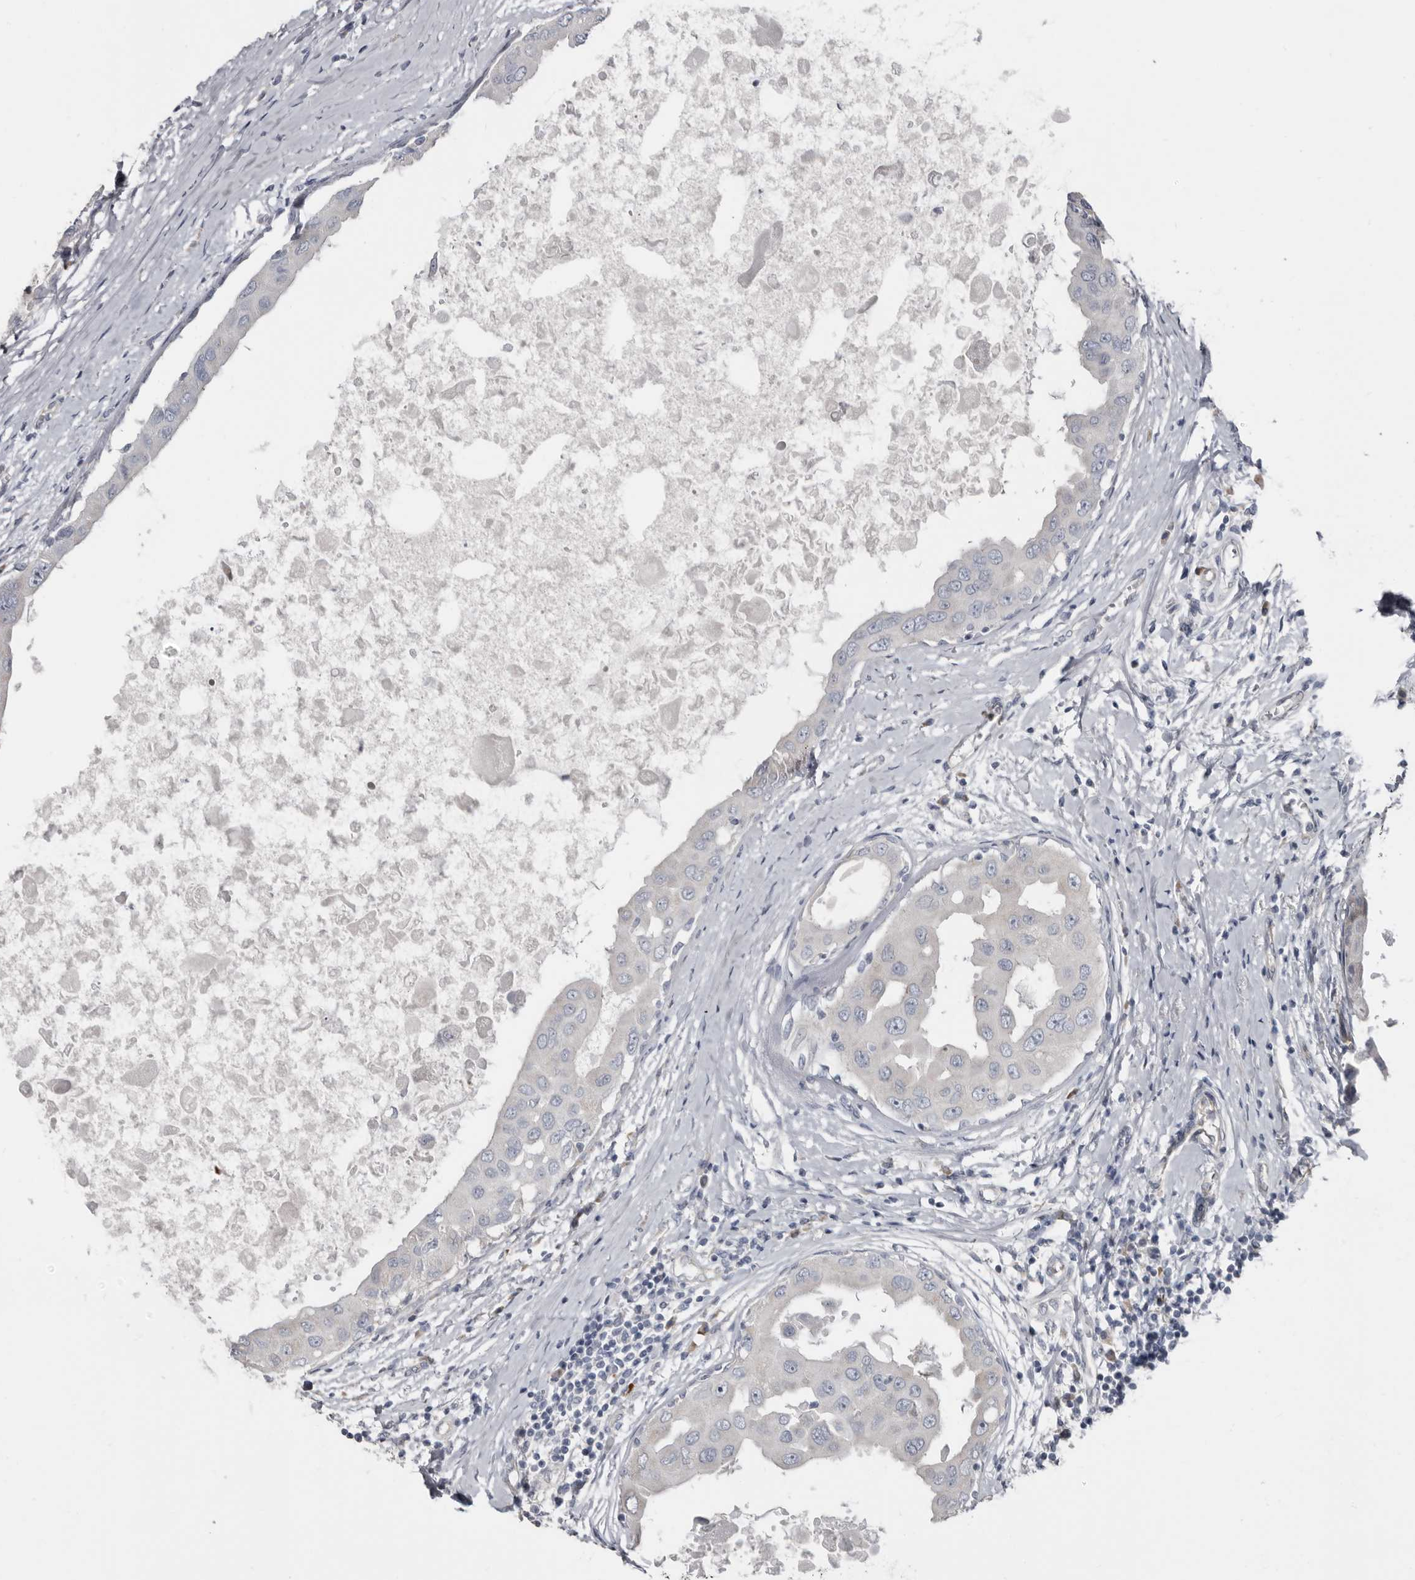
{"staining": {"intensity": "negative", "quantity": "none", "location": "none"}, "tissue": "breast cancer", "cell_type": "Tumor cells", "image_type": "cancer", "snomed": [{"axis": "morphology", "description": "Duct carcinoma"}, {"axis": "topography", "description": "Breast"}], "caption": "DAB (3,3'-diaminobenzidine) immunohistochemical staining of breast infiltrating ductal carcinoma displays no significant staining in tumor cells.", "gene": "ZNF114", "patient": {"sex": "female", "age": 27}}